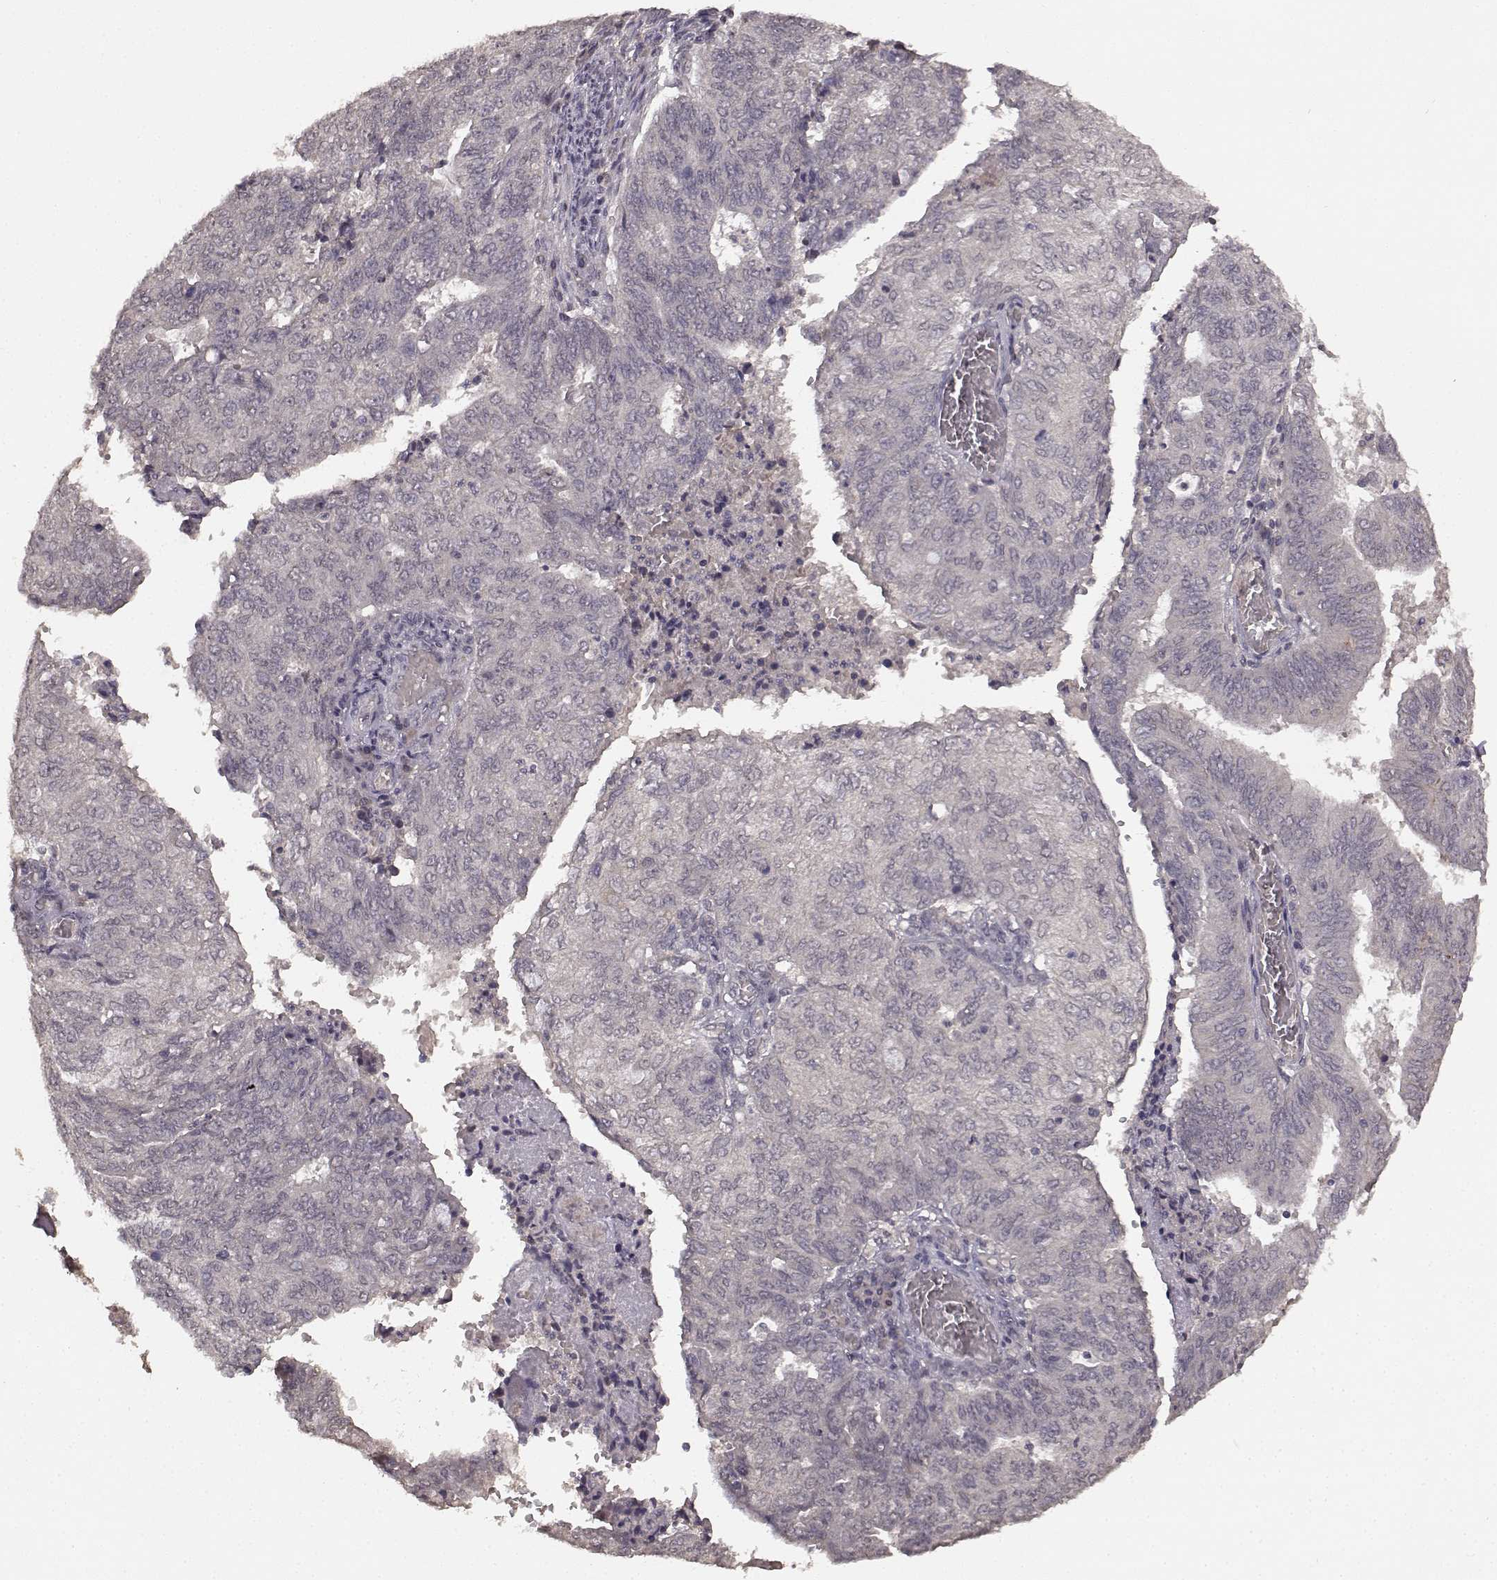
{"staining": {"intensity": "negative", "quantity": "none", "location": "none"}, "tissue": "endometrial cancer", "cell_type": "Tumor cells", "image_type": "cancer", "snomed": [{"axis": "morphology", "description": "Adenocarcinoma, NOS"}, {"axis": "topography", "description": "Endometrium"}], "caption": "Tumor cells are negative for brown protein staining in endometrial cancer. (DAB IHC visualized using brightfield microscopy, high magnification).", "gene": "NTRK2", "patient": {"sex": "female", "age": 82}}